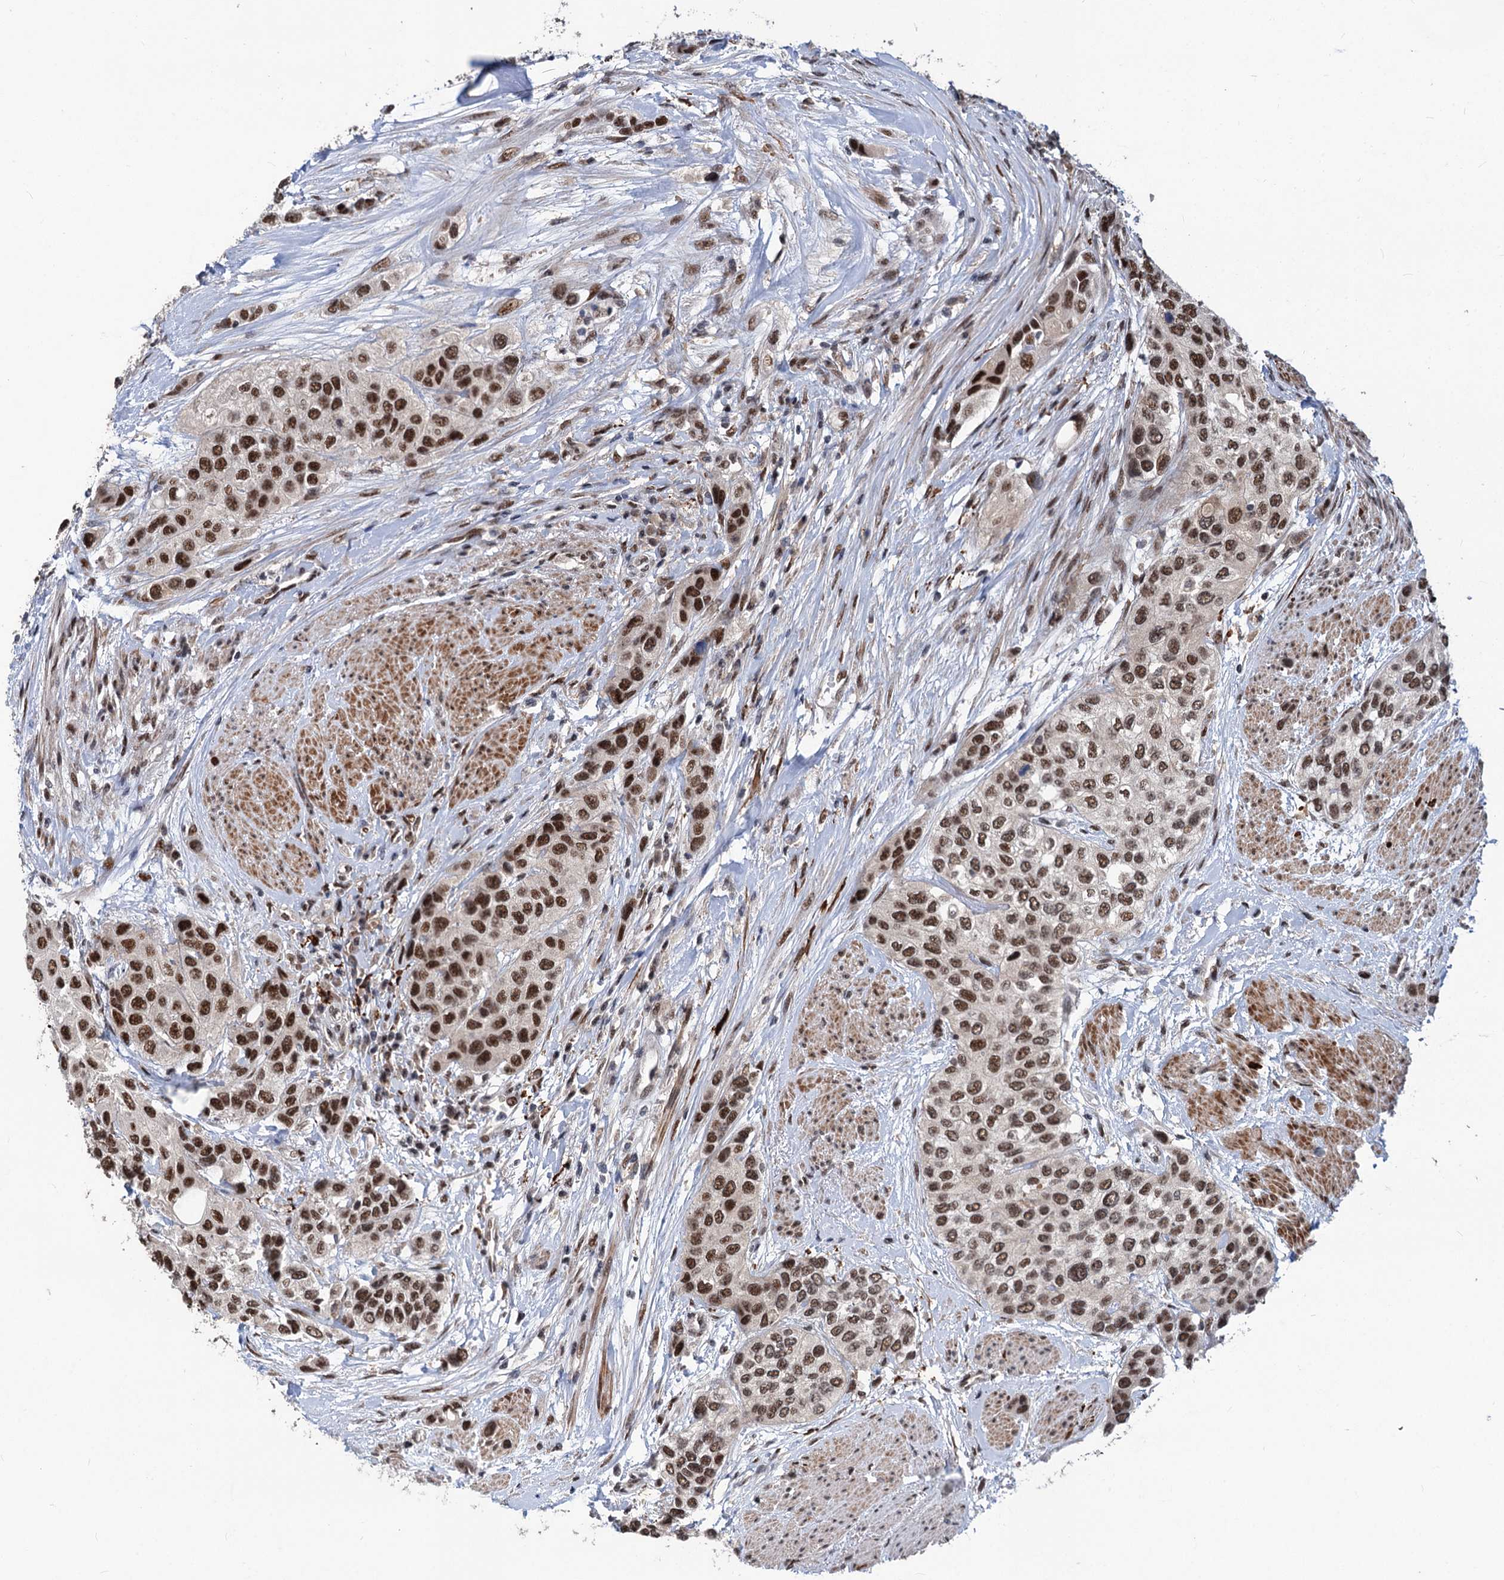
{"staining": {"intensity": "moderate", "quantity": ">75%", "location": "nuclear"}, "tissue": "urothelial cancer", "cell_type": "Tumor cells", "image_type": "cancer", "snomed": [{"axis": "morphology", "description": "Normal tissue, NOS"}, {"axis": "morphology", "description": "Urothelial carcinoma, High grade"}, {"axis": "topography", "description": "Vascular tissue"}, {"axis": "topography", "description": "Urinary bladder"}], "caption": "This is an image of immunohistochemistry staining of urothelial carcinoma (high-grade), which shows moderate expression in the nuclear of tumor cells.", "gene": "PHF8", "patient": {"sex": "female", "age": 56}}